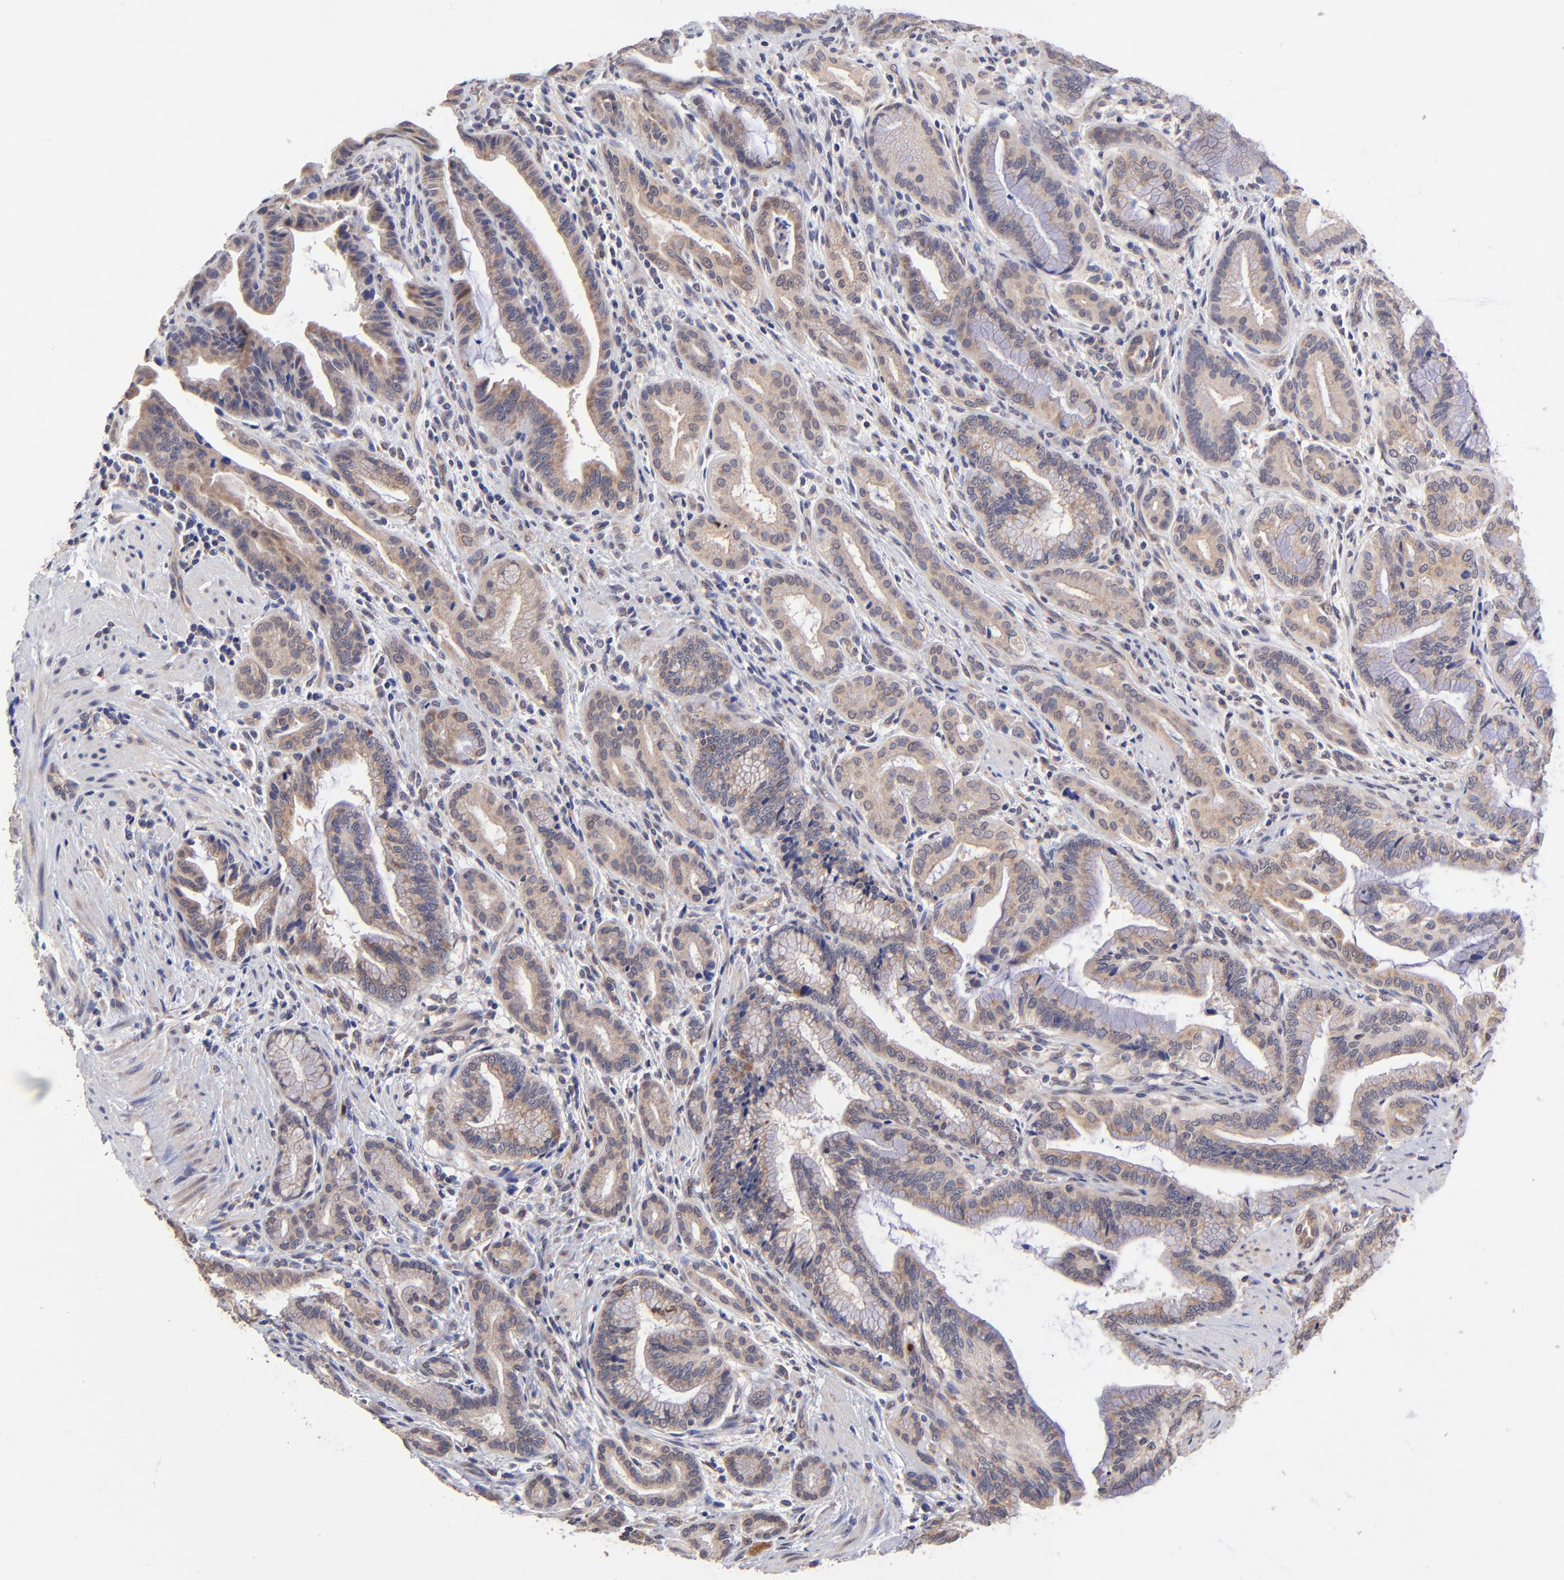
{"staining": {"intensity": "moderate", "quantity": "25%-75%", "location": "cytoplasmic/membranous"}, "tissue": "pancreatic cancer", "cell_type": "Tumor cells", "image_type": "cancer", "snomed": [{"axis": "morphology", "description": "Adenocarcinoma, NOS"}, {"axis": "topography", "description": "Pancreas"}], "caption": "Human pancreatic cancer stained with a brown dye displays moderate cytoplasmic/membranous positive positivity in about 25%-75% of tumor cells.", "gene": "UBE2H", "patient": {"sex": "female", "age": 64}}